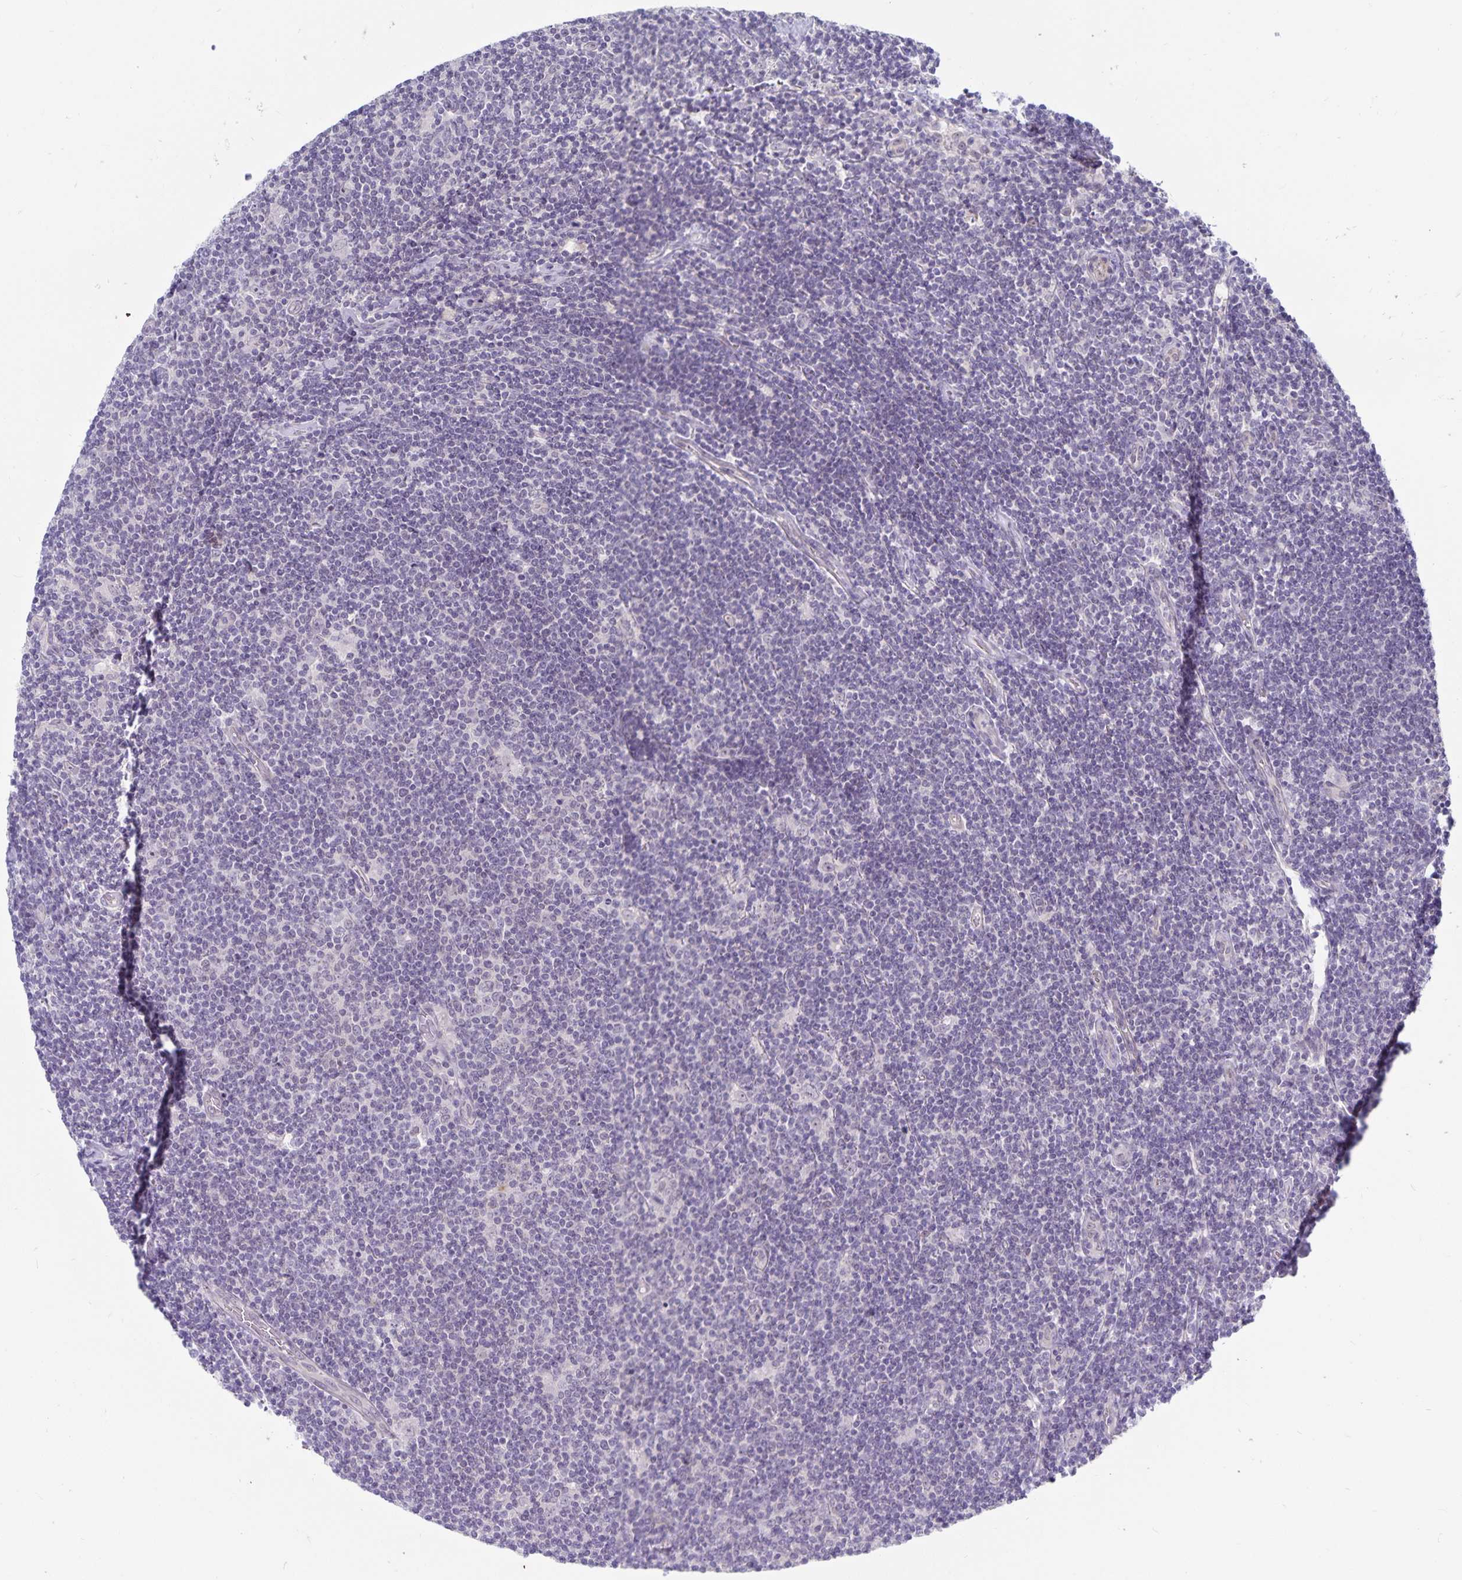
{"staining": {"intensity": "negative", "quantity": "none", "location": "none"}, "tissue": "lymphoma", "cell_type": "Tumor cells", "image_type": "cancer", "snomed": [{"axis": "morphology", "description": "Hodgkin's disease, NOS"}, {"axis": "topography", "description": "Lymph node"}], "caption": "Tumor cells are negative for protein expression in human Hodgkin's disease.", "gene": "CDKN2B", "patient": {"sex": "male", "age": 40}}